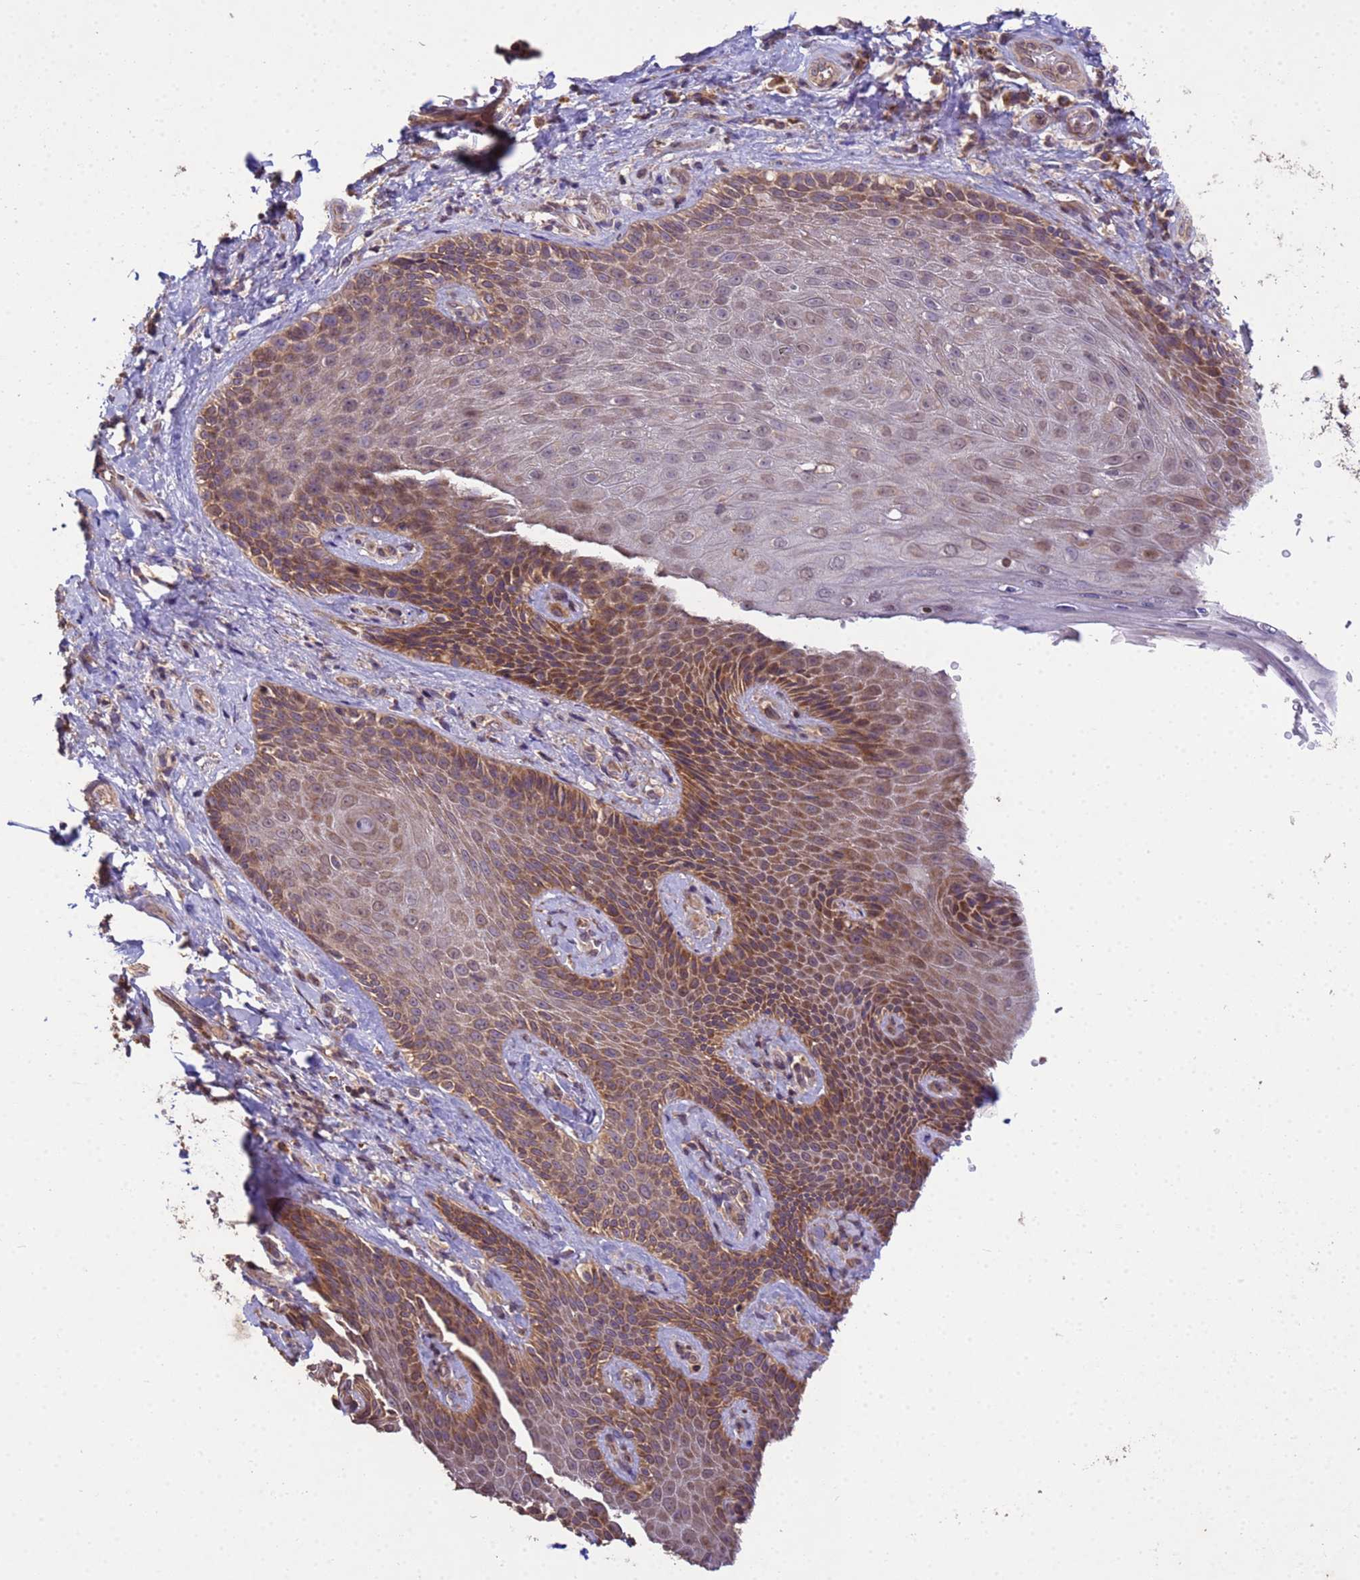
{"staining": {"intensity": "moderate", "quantity": ">75%", "location": "cytoplasmic/membranous"}, "tissue": "skin", "cell_type": "Epidermal cells", "image_type": "normal", "snomed": [{"axis": "morphology", "description": "Normal tissue, NOS"}, {"axis": "topography", "description": "Anal"}], "caption": "Moderate cytoplasmic/membranous expression is appreciated in approximately >75% of epidermal cells in benign skin.", "gene": "P2RX7", "patient": {"sex": "female", "age": 89}}